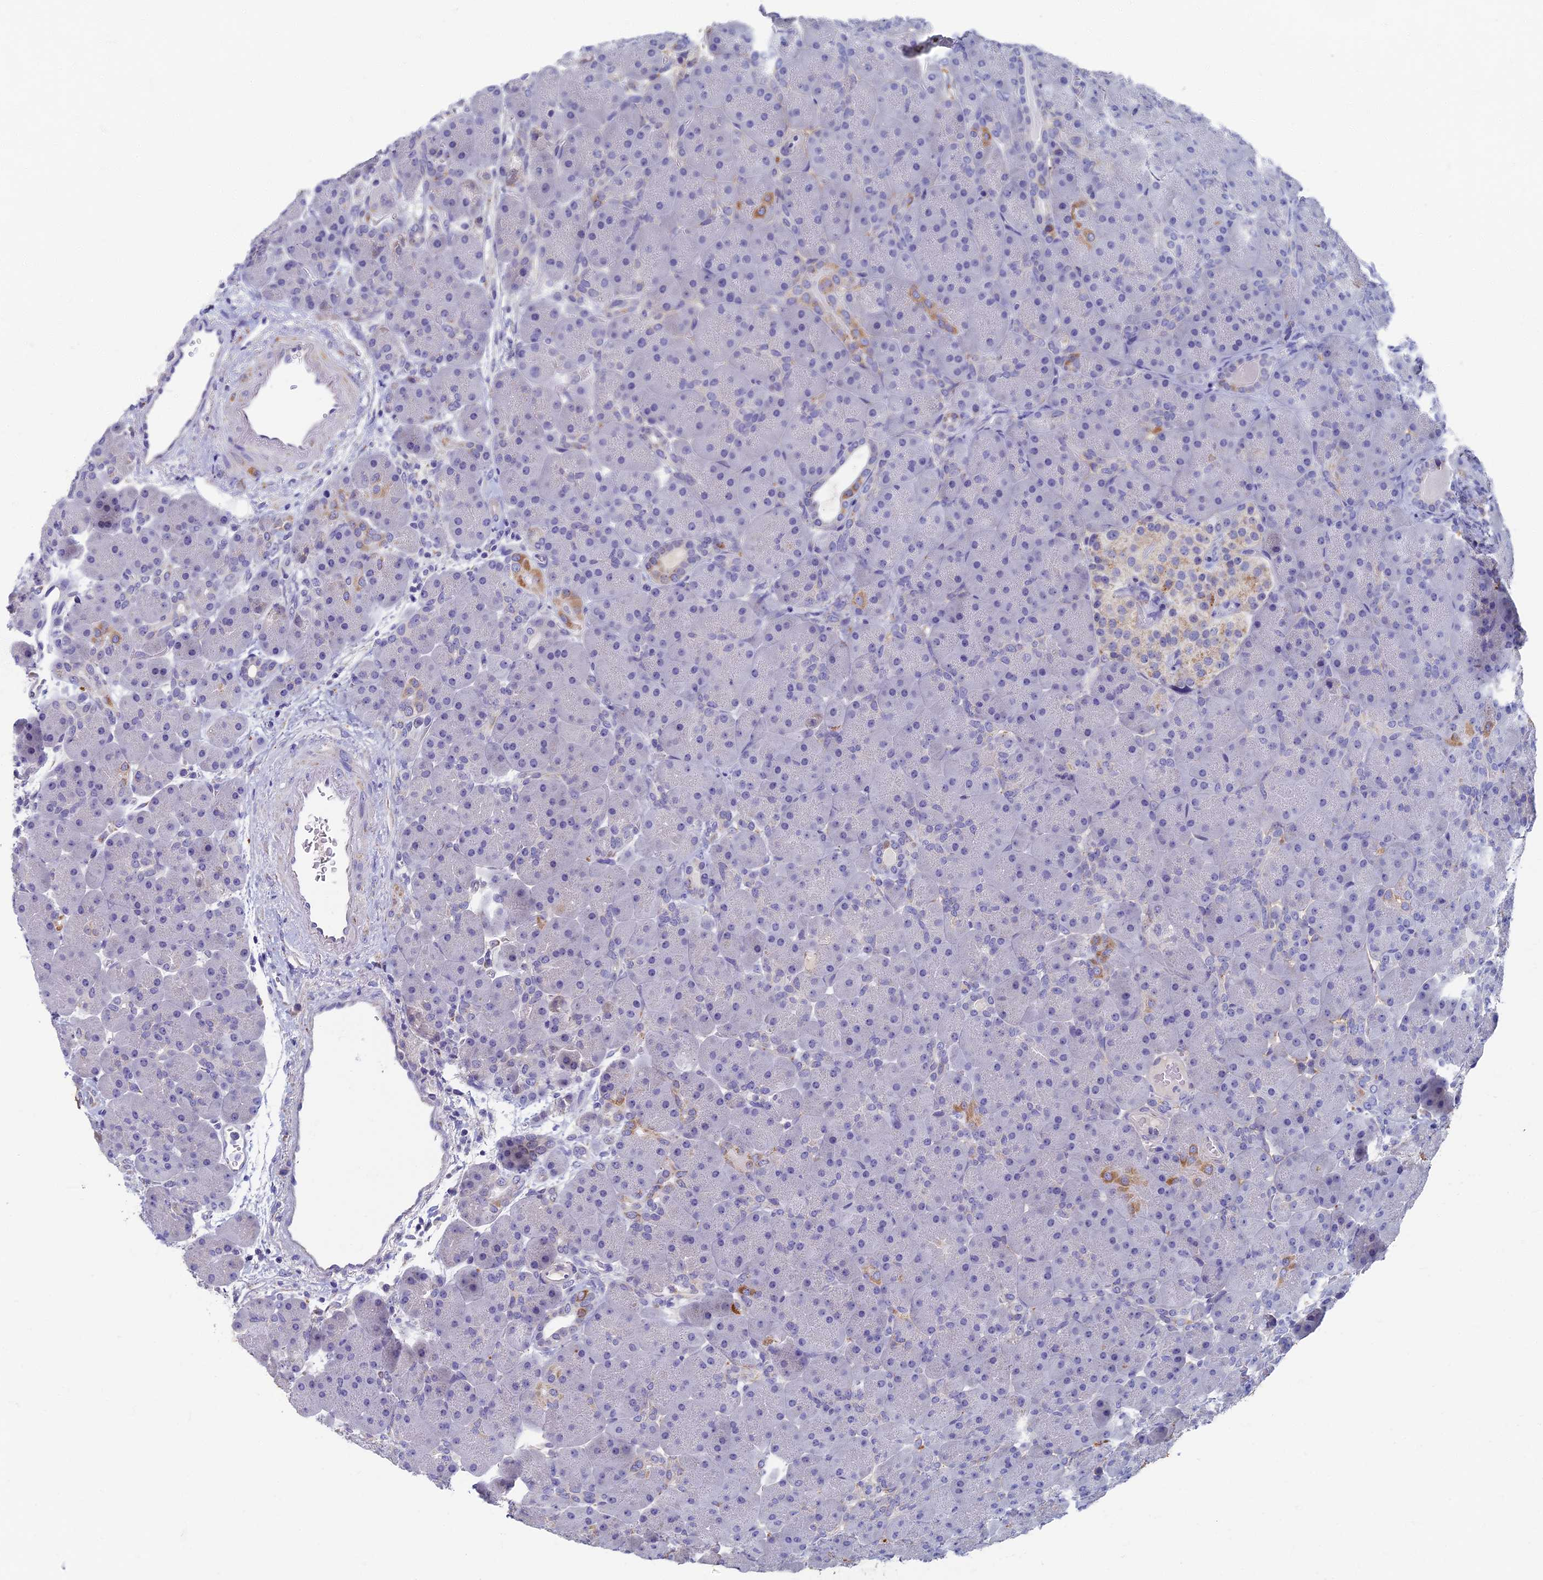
{"staining": {"intensity": "moderate", "quantity": "<25%", "location": "cytoplasmic/membranous"}, "tissue": "pancreas", "cell_type": "Exocrine glandular cells", "image_type": "normal", "snomed": [{"axis": "morphology", "description": "Normal tissue, NOS"}, {"axis": "topography", "description": "Pancreas"}], "caption": "Normal pancreas was stained to show a protein in brown. There is low levels of moderate cytoplasmic/membranous staining in approximately <25% of exocrine glandular cells. The staining was performed using DAB to visualize the protein expression in brown, while the nuclei were stained in blue with hematoxylin (Magnification: 20x).", "gene": "OAT", "patient": {"sex": "male", "age": 66}}